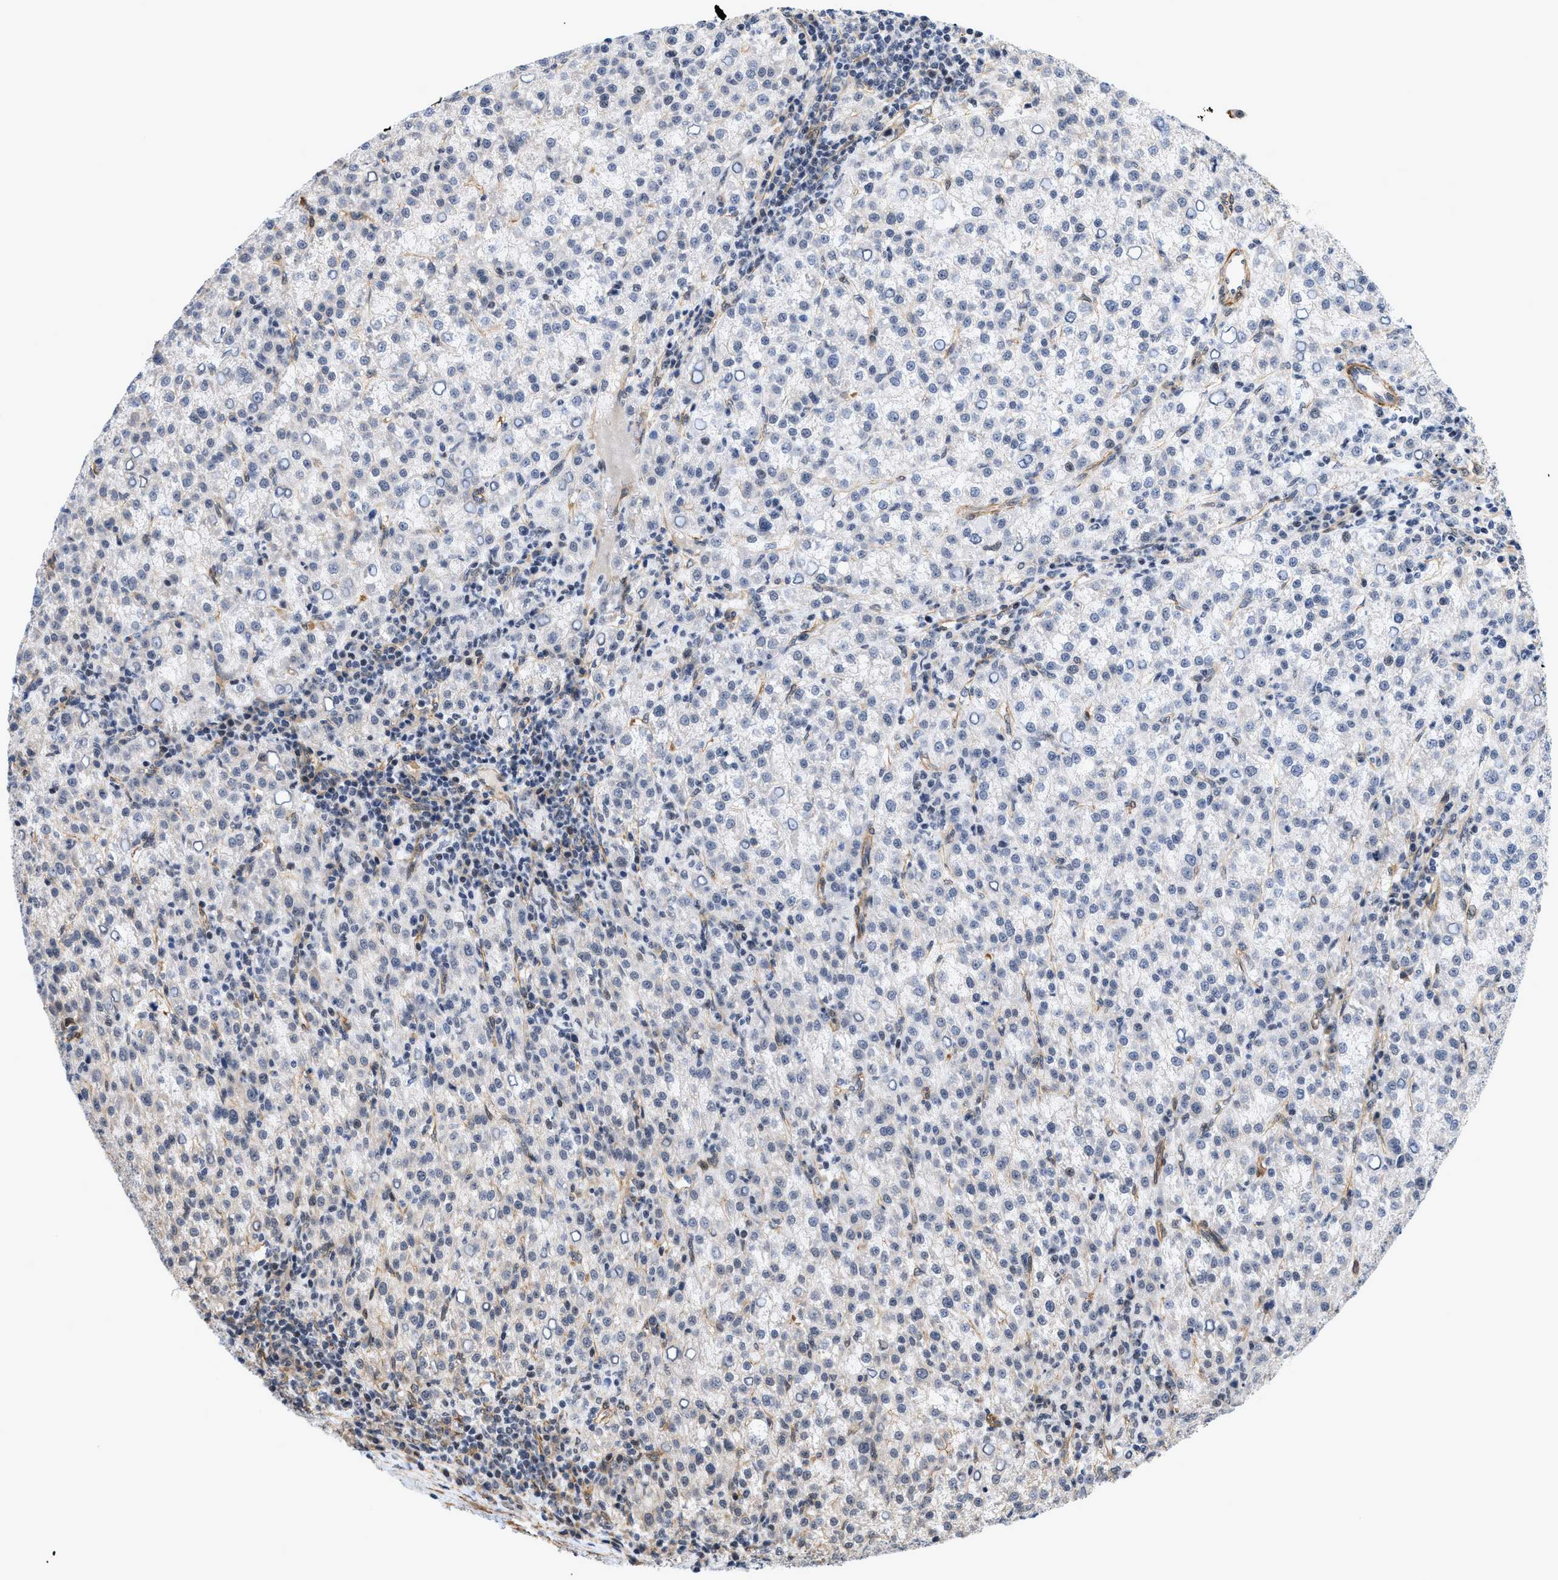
{"staining": {"intensity": "negative", "quantity": "none", "location": "none"}, "tissue": "liver cancer", "cell_type": "Tumor cells", "image_type": "cancer", "snomed": [{"axis": "morphology", "description": "Carcinoma, Hepatocellular, NOS"}, {"axis": "topography", "description": "Liver"}], "caption": "Immunohistochemical staining of human liver cancer exhibits no significant staining in tumor cells.", "gene": "GPRASP2", "patient": {"sex": "female", "age": 58}}